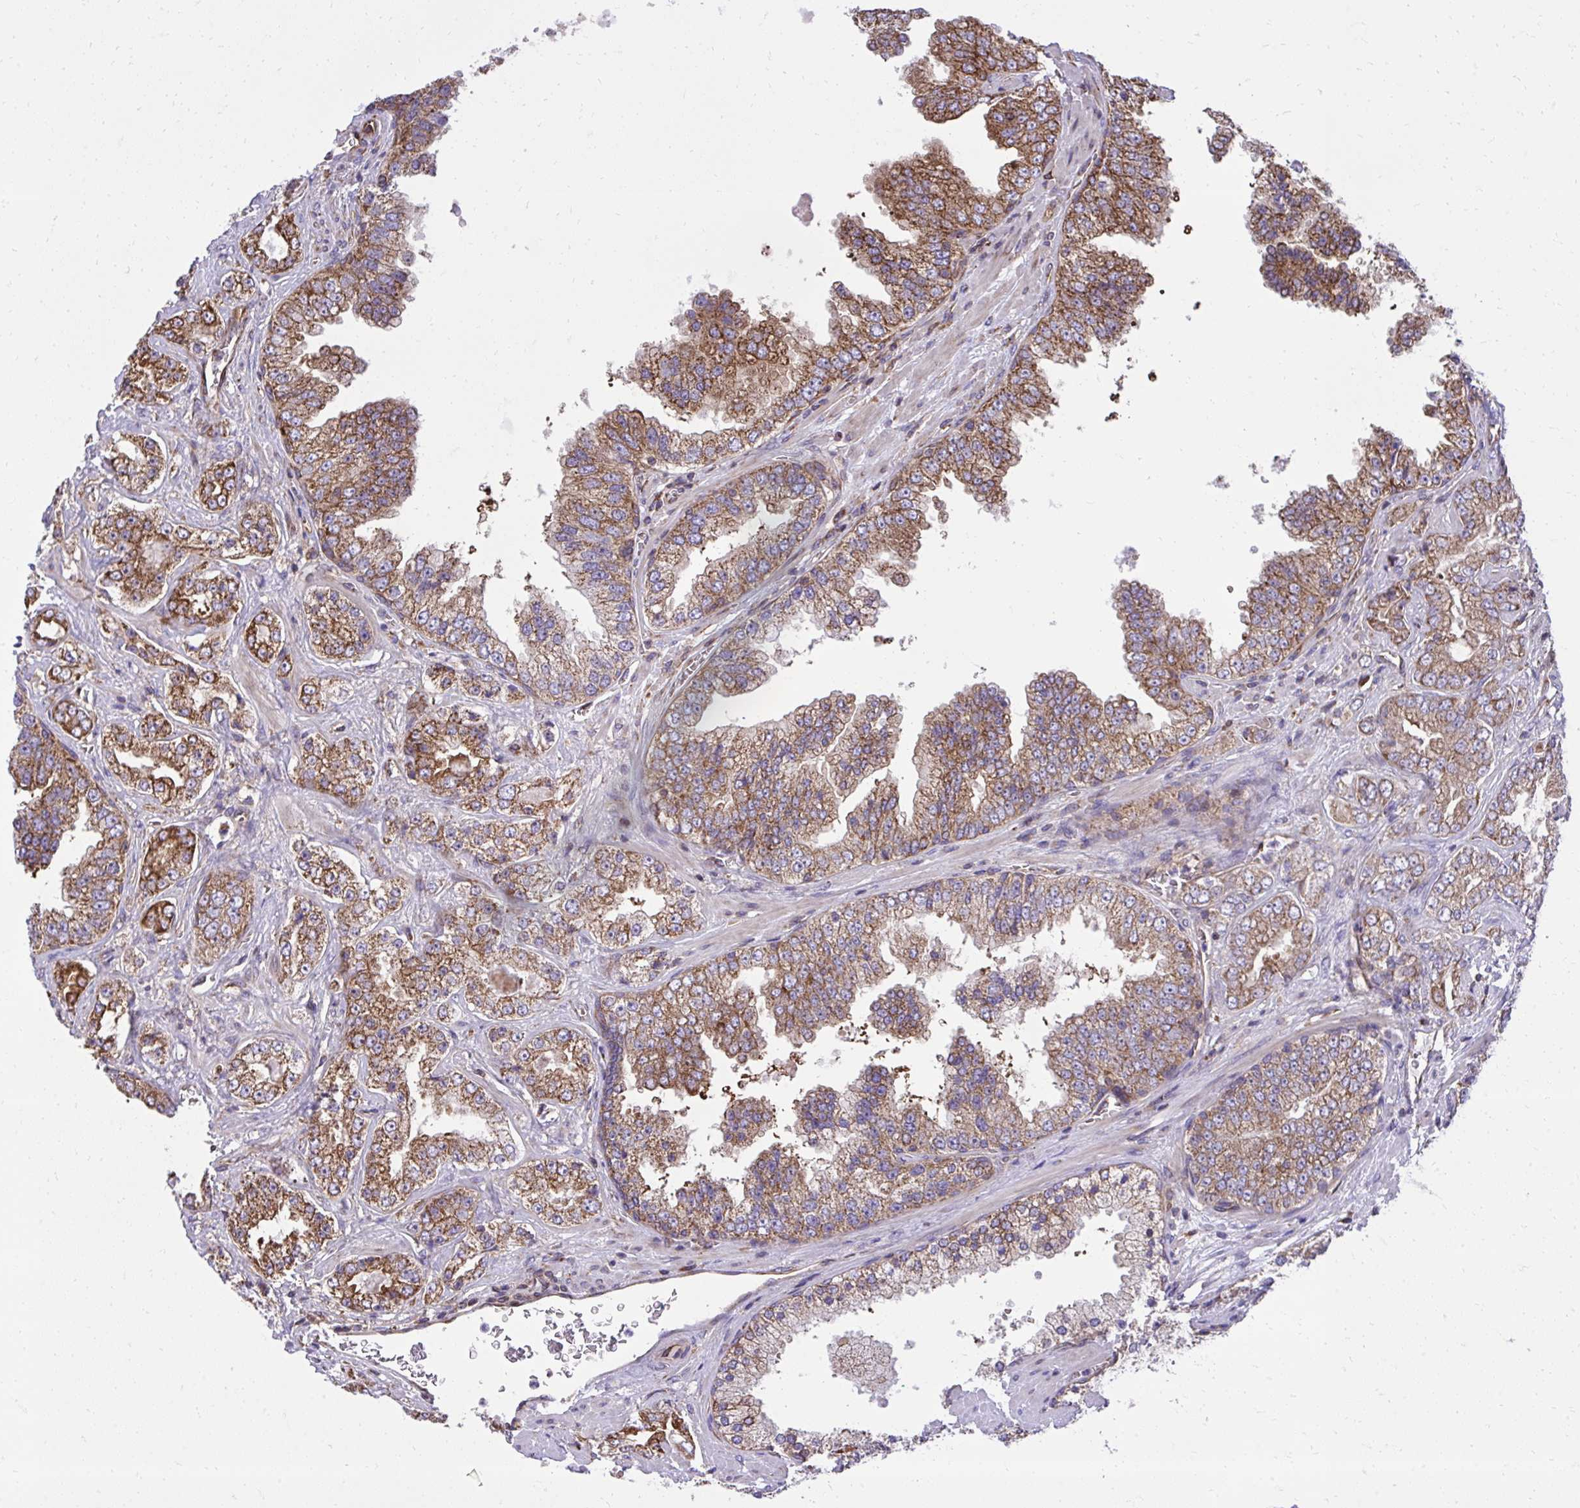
{"staining": {"intensity": "strong", "quantity": ">75%", "location": "cytoplasmic/membranous"}, "tissue": "prostate cancer", "cell_type": "Tumor cells", "image_type": "cancer", "snomed": [{"axis": "morphology", "description": "Adenocarcinoma, High grade"}, {"axis": "topography", "description": "Prostate"}], "caption": "Immunohistochemistry (DAB) staining of prostate cancer (high-grade adenocarcinoma) demonstrates strong cytoplasmic/membranous protein positivity in about >75% of tumor cells.", "gene": "NMNAT3", "patient": {"sex": "male", "age": 67}}